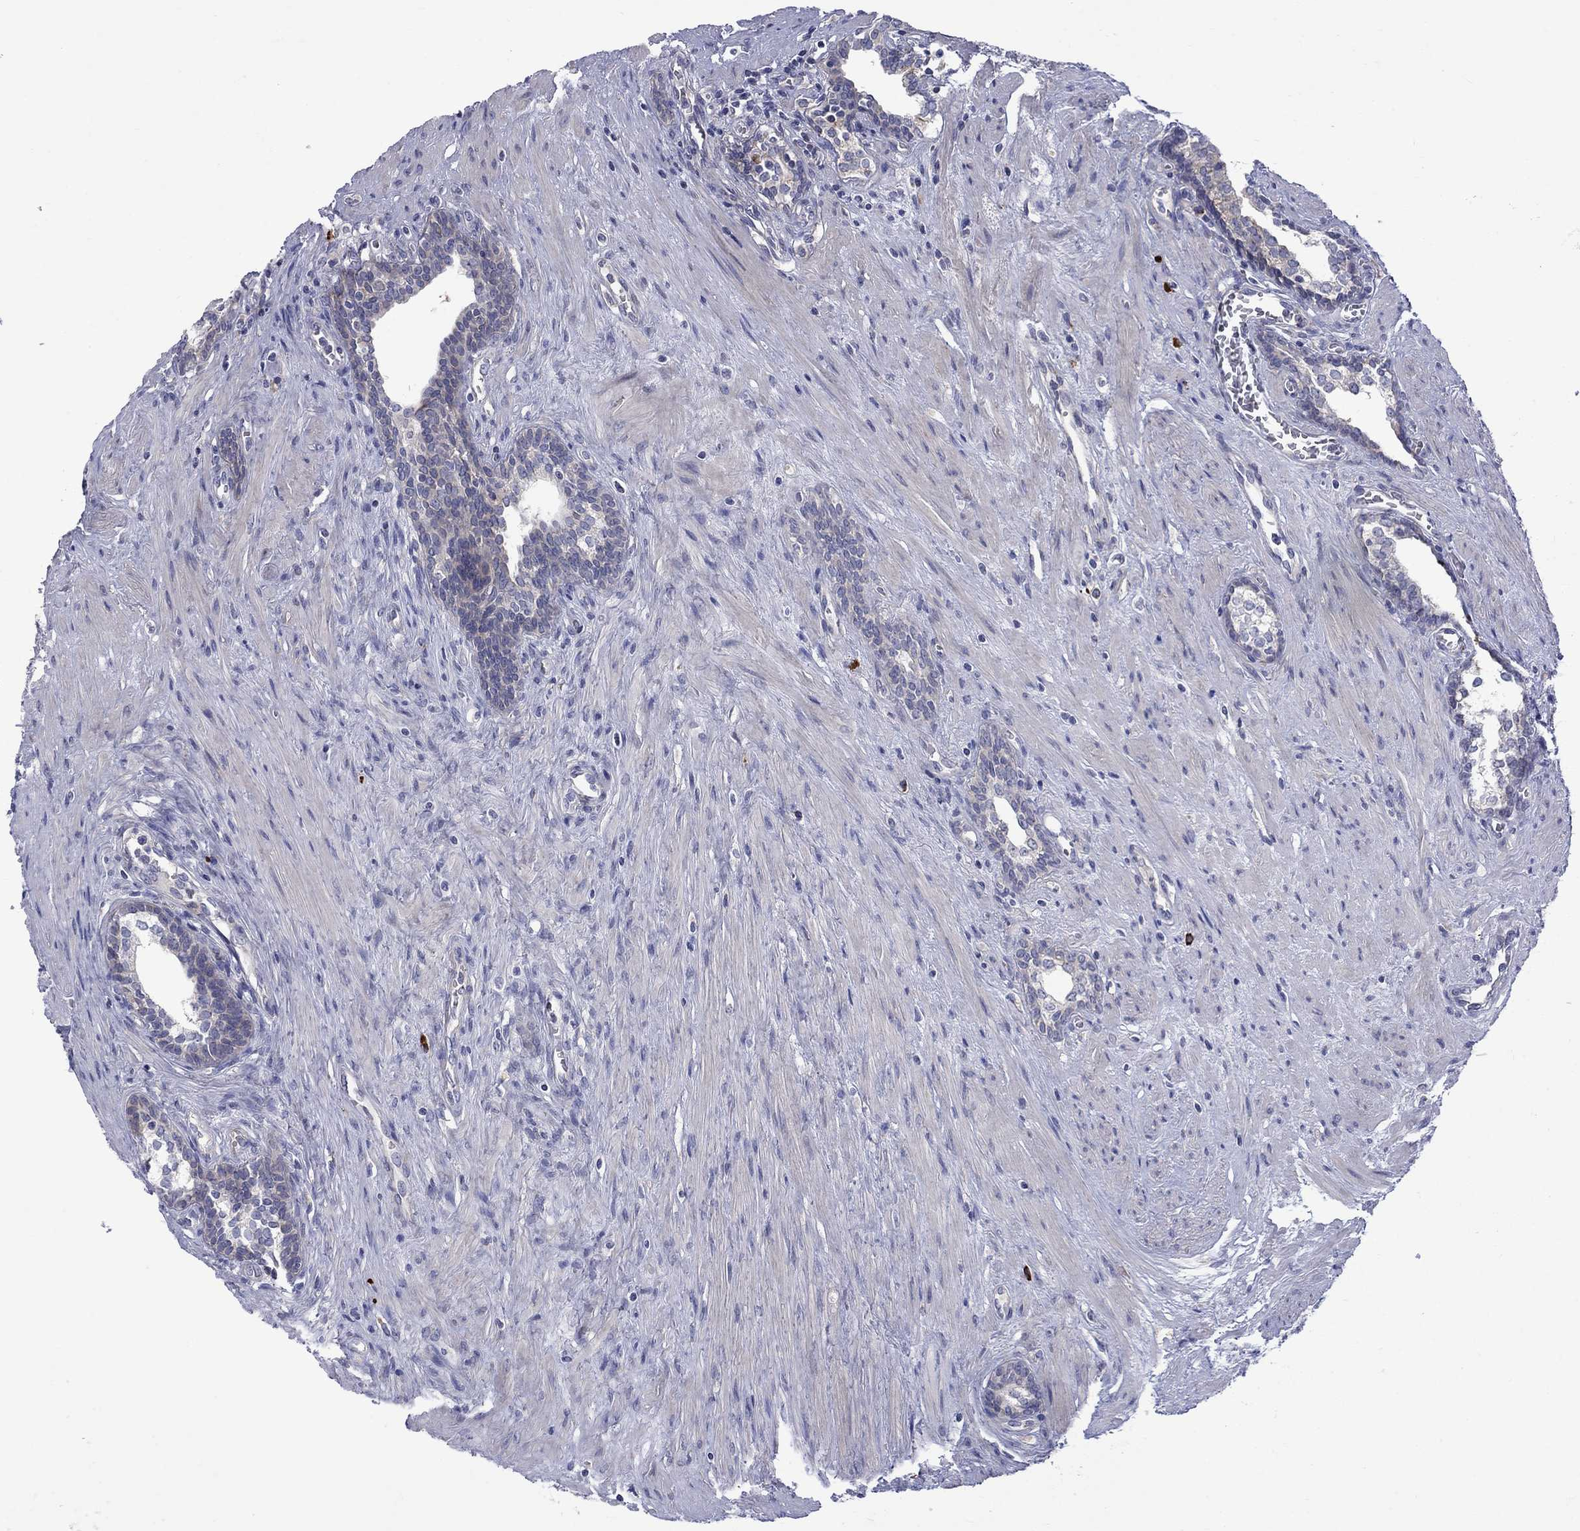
{"staining": {"intensity": "negative", "quantity": "none", "location": "none"}, "tissue": "prostate cancer", "cell_type": "Tumor cells", "image_type": "cancer", "snomed": [{"axis": "morphology", "description": "Adenocarcinoma, NOS"}, {"axis": "morphology", "description": "Adenocarcinoma, High grade"}, {"axis": "topography", "description": "Prostate"}], "caption": "There is no significant staining in tumor cells of adenocarcinoma (prostate).", "gene": "ASNS", "patient": {"sex": "male", "age": 61}}